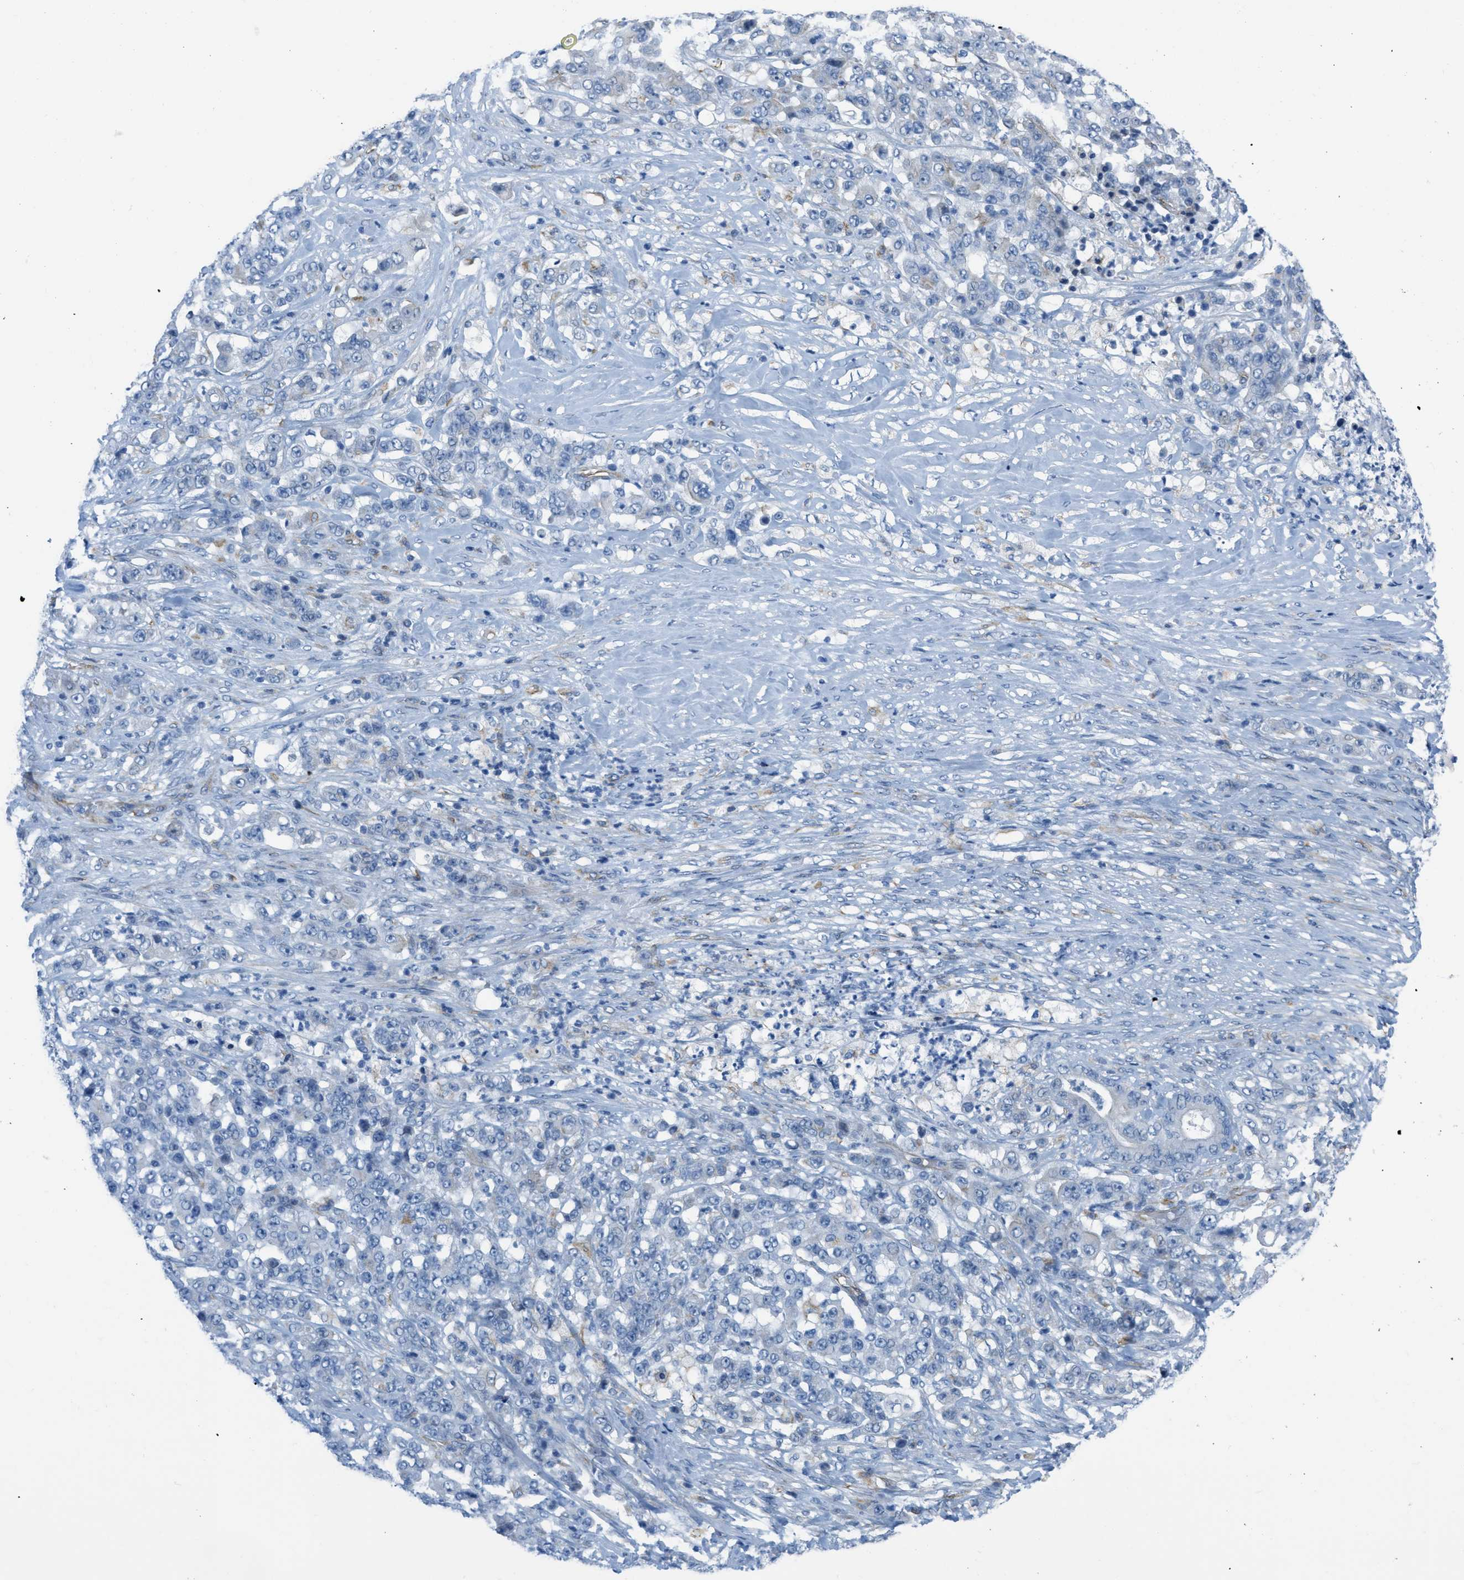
{"staining": {"intensity": "negative", "quantity": "none", "location": "none"}, "tissue": "stomach cancer", "cell_type": "Tumor cells", "image_type": "cancer", "snomed": [{"axis": "morphology", "description": "Adenocarcinoma, NOS"}, {"axis": "topography", "description": "Stomach"}], "caption": "Tumor cells are negative for brown protein staining in adenocarcinoma (stomach).", "gene": "SLC12A1", "patient": {"sex": "female", "age": 73}}